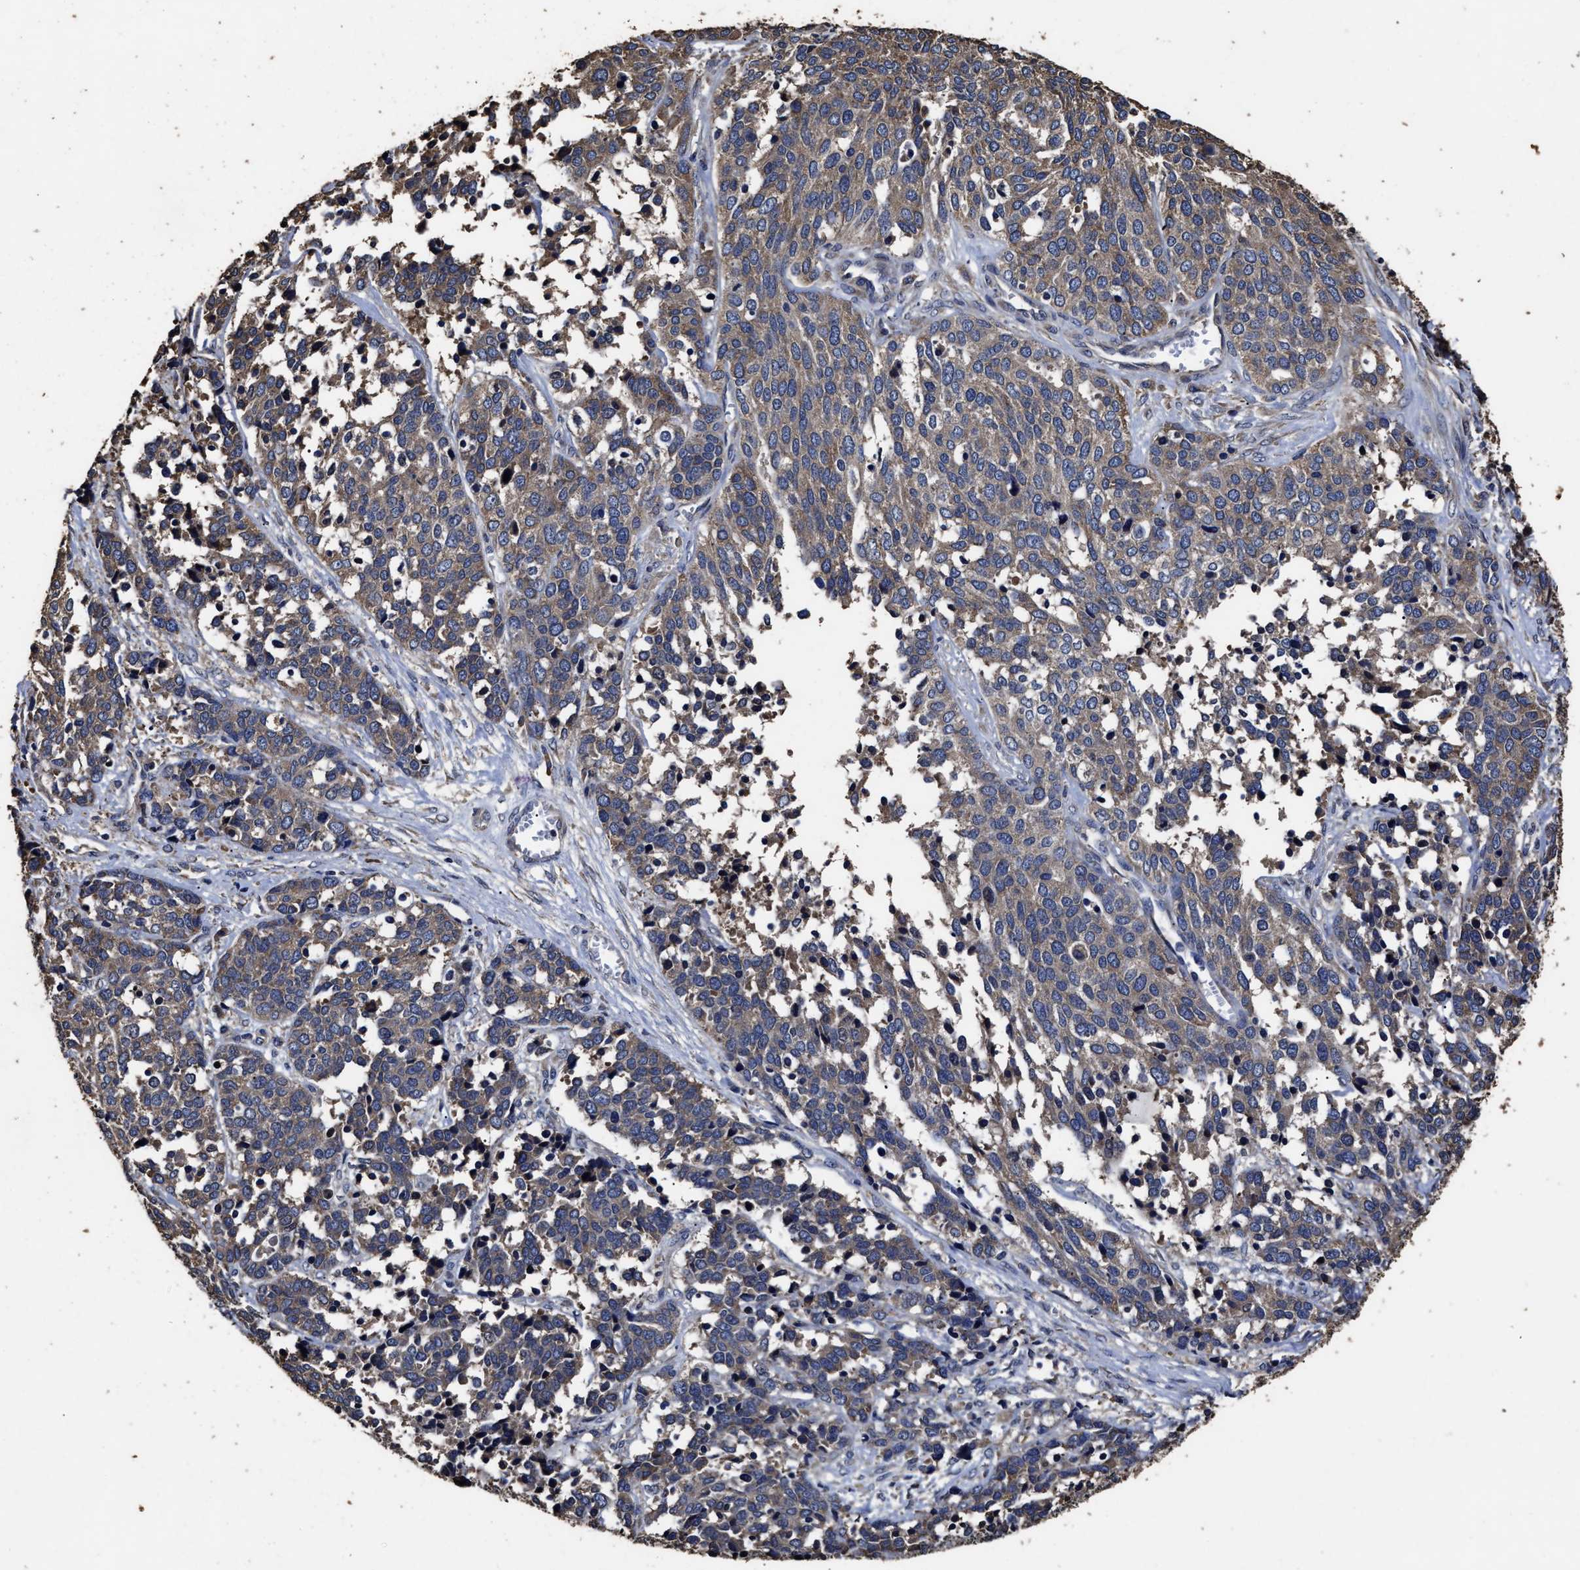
{"staining": {"intensity": "weak", "quantity": ">75%", "location": "cytoplasmic/membranous"}, "tissue": "ovarian cancer", "cell_type": "Tumor cells", "image_type": "cancer", "snomed": [{"axis": "morphology", "description": "Cystadenocarcinoma, serous, NOS"}, {"axis": "topography", "description": "Ovary"}], "caption": "The immunohistochemical stain highlights weak cytoplasmic/membranous positivity in tumor cells of serous cystadenocarcinoma (ovarian) tissue.", "gene": "PPM1K", "patient": {"sex": "female", "age": 44}}